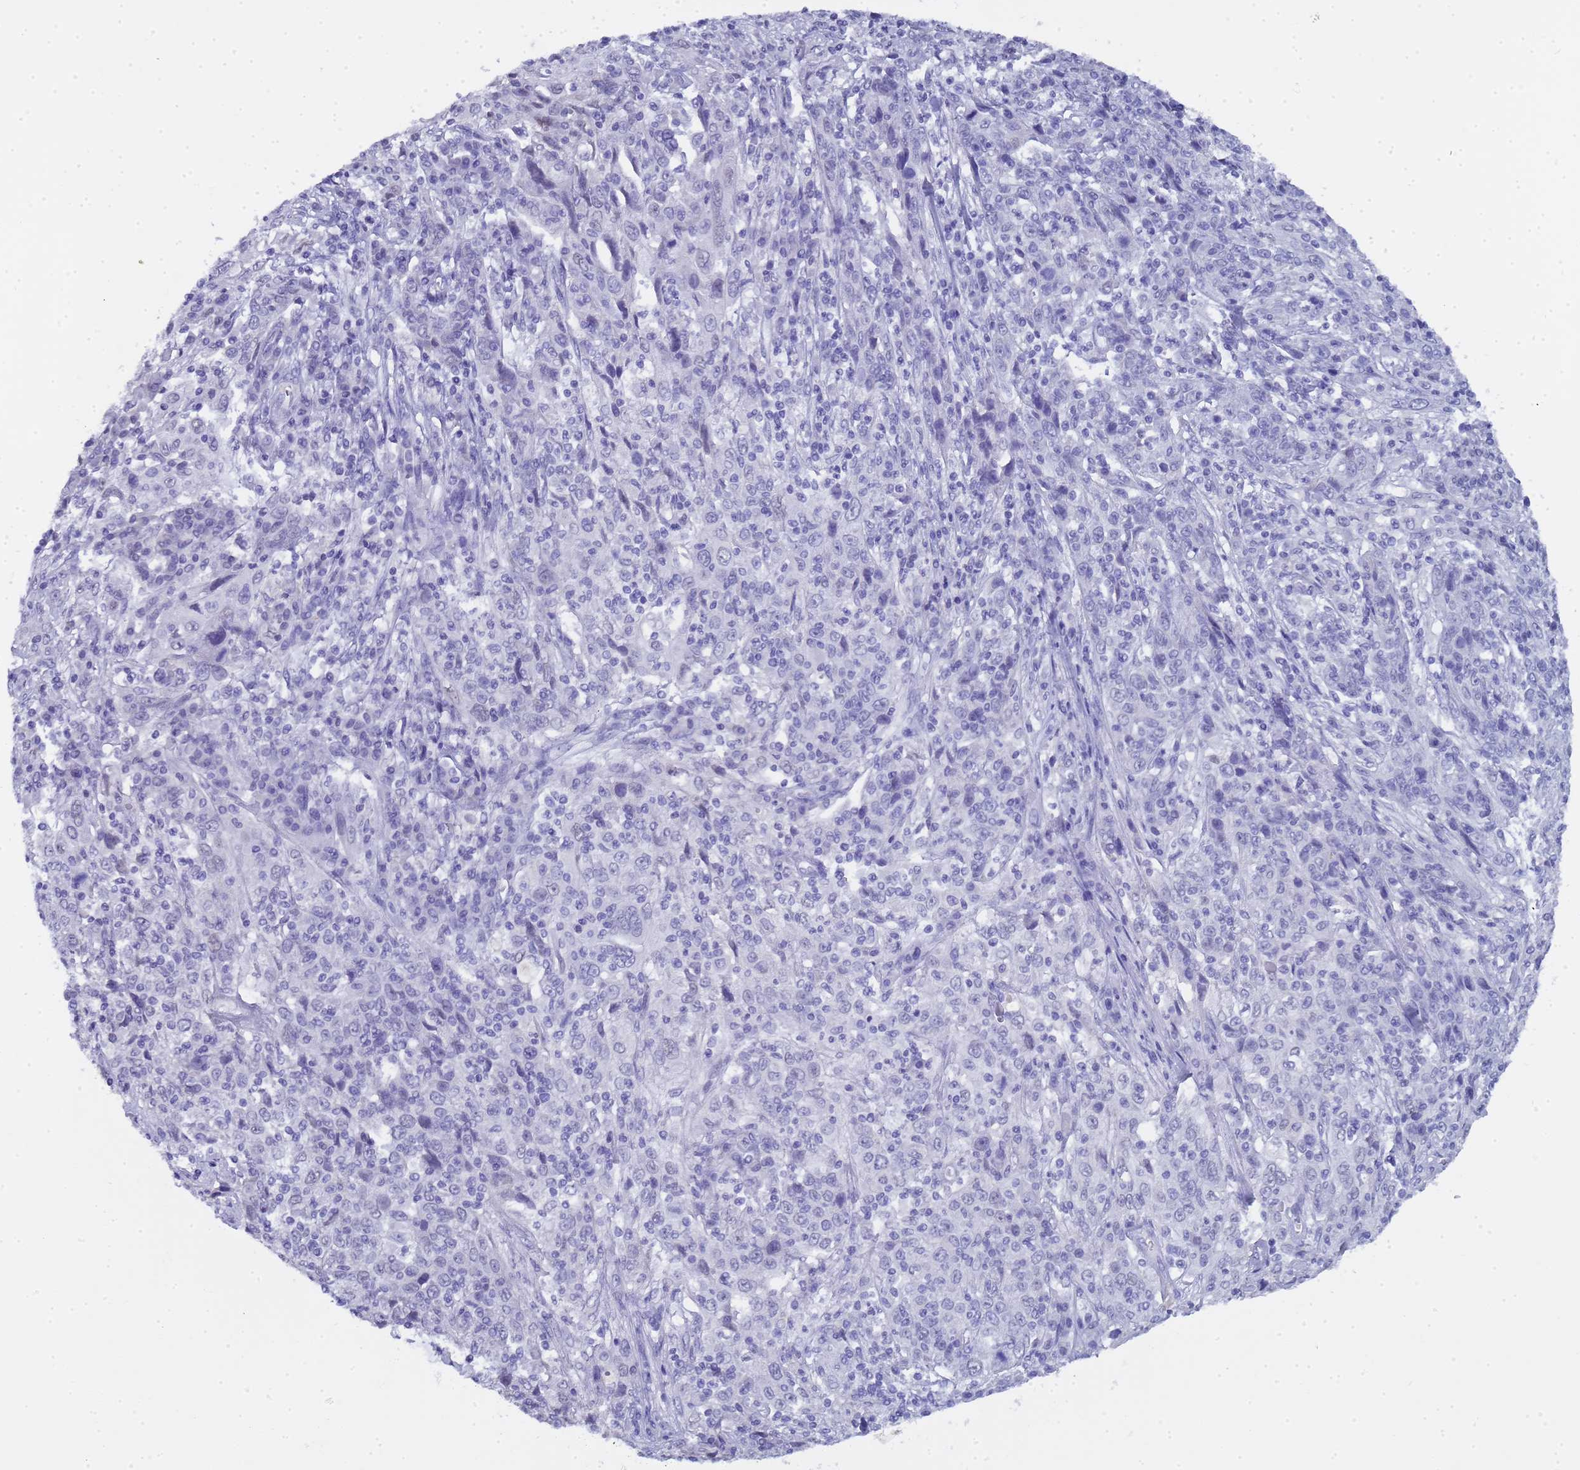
{"staining": {"intensity": "negative", "quantity": "none", "location": "none"}, "tissue": "cervical cancer", "cell_type": "Tumor cells", "image_type": "cancer", "snomed": [{"axis": "morphology", "description": "Squamous cell carcinoma, NOS"}, {"axis": "topography", "description": "Cervix"}], "caption": "The histopathology image exhibits no staining of tumor cells in cervical cancer.", "gene": "CTRC", "patient": {"sex": "female", "age": 46}}